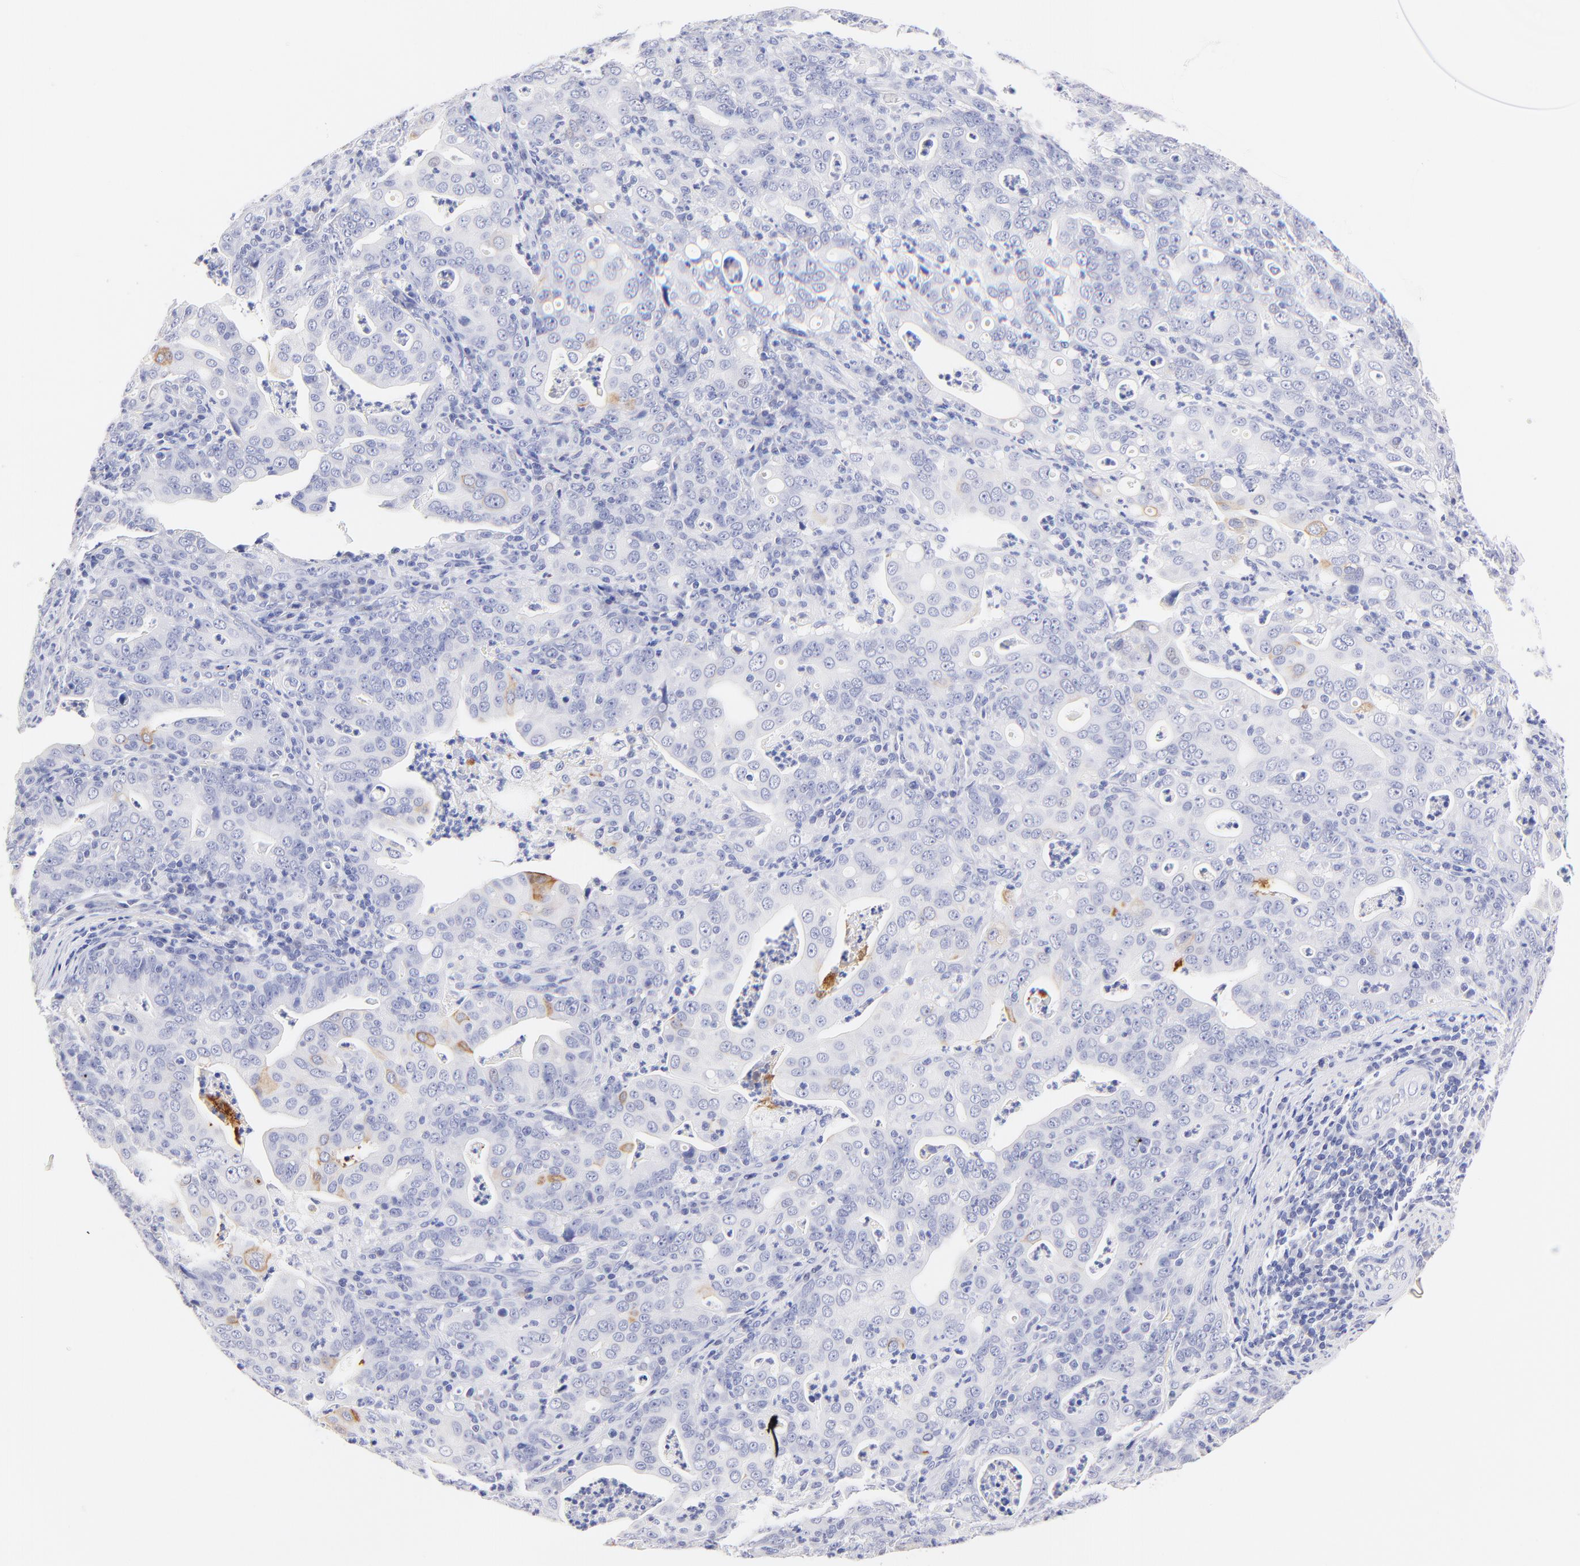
{"staining": {"intensity": "weak", "quantity": "<25%", "location": "cytoplasmic/membranous"}, "tissue": "stomach cancer", "cell_type": "Tumor cells", "image_type": "cancer", "snomed": [{"axis": "morphology", "description": "Adenocarcinoma, NOS"}, {"axis": "topography", "description": "Stomach, upper"}], "caption": "Tumor cells show no significant protein staining in stomach cancer.", "gene": "RAB3A", "patient": {"sex": "female", "age": 50}}